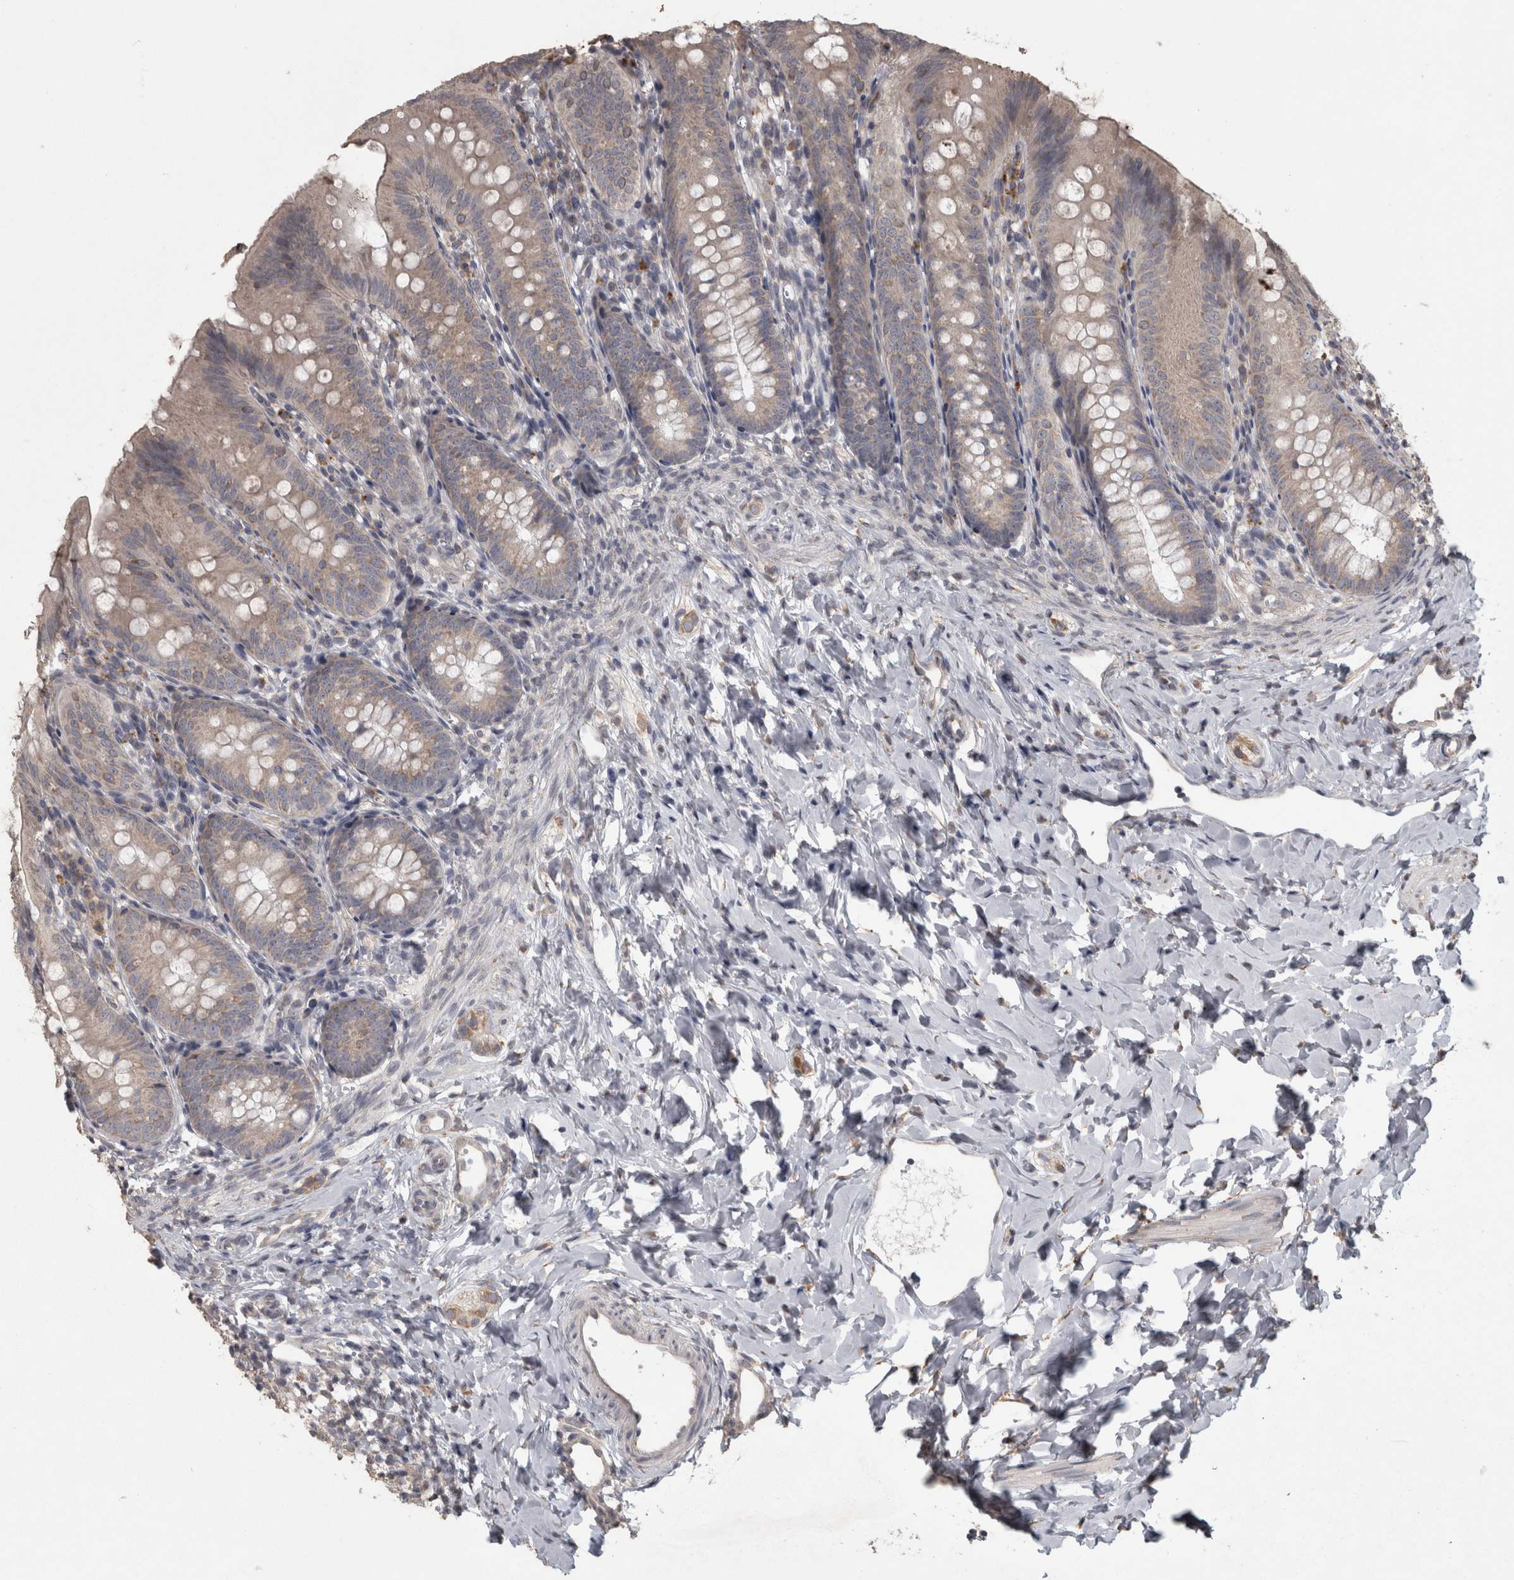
{"staining": {"intensity": "weak", "quantity": "<25%", "location": "cytoplasmic/membranous"}, "tissue": "appendix", "cell_type": "Glandular cells", "image_type": "normal", "snomed": [{"axis": "morphology", "description": "Normal tissue, NOS"}, {"axis": "topography", "description": "Appendix"}], "caption": "A photomicrograph of appendix stained for a protein reveals no brown staining in glandular cells.", "gene": "RAB29", "patient": {"sex": "male", "age": 1}}